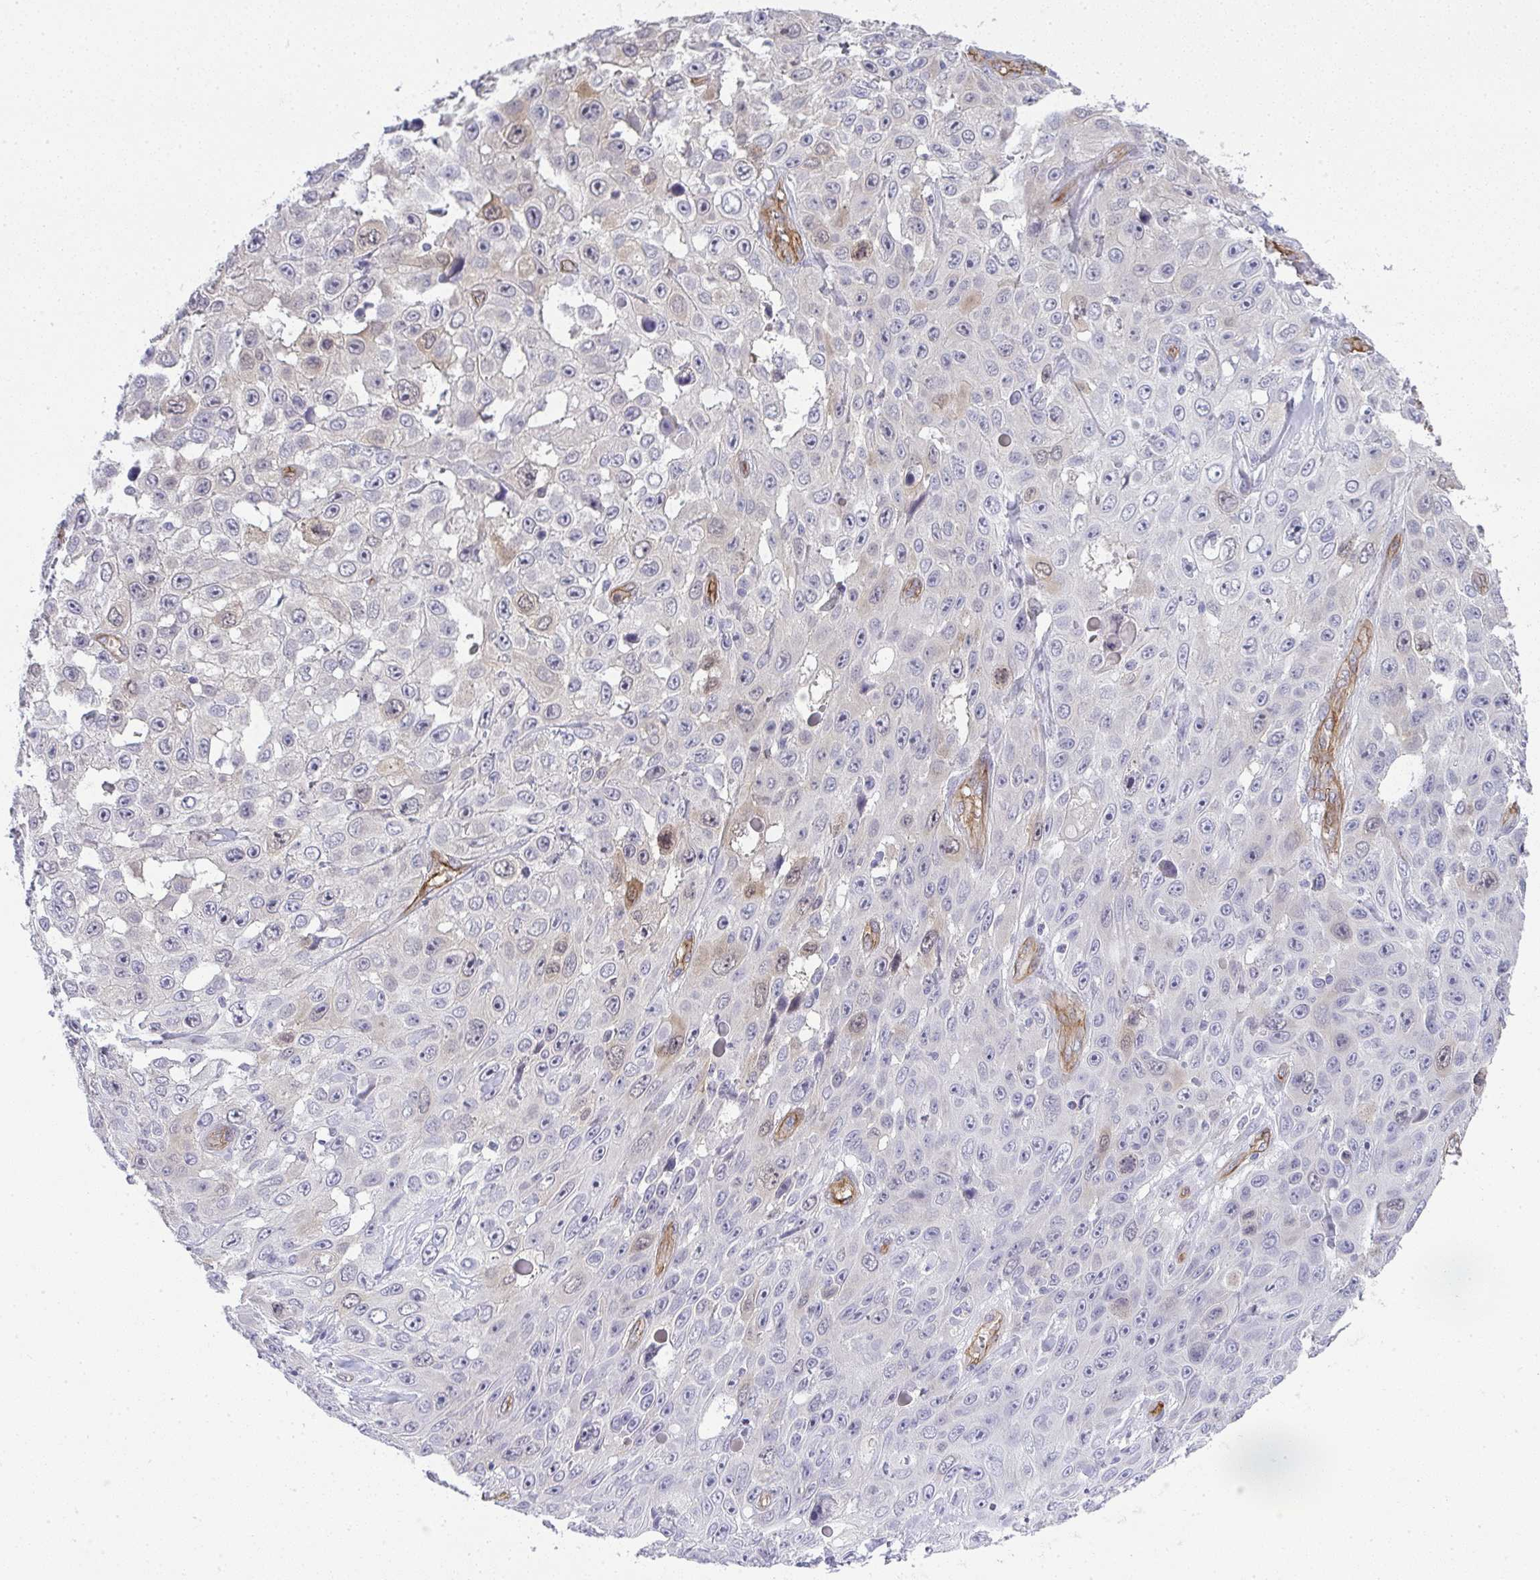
{"staining": {"intensity": "negative", "quantity": "none", "location": "none"}, "tissue": "skin cancer", "cell_type": "Tumor cells", "image_type": "cancer", "snomed": [{"axis": "morphology", "description": "Squamous cell carcinoma, NOS"}, {"axis": "topography", "description": "Skin"}], "caption": "Tumor cells are negative for brown protein staining in squamous cell carcinoma (skin).", "gene": "UBE2S", "patient": {"sex": "male", "age": 82}}